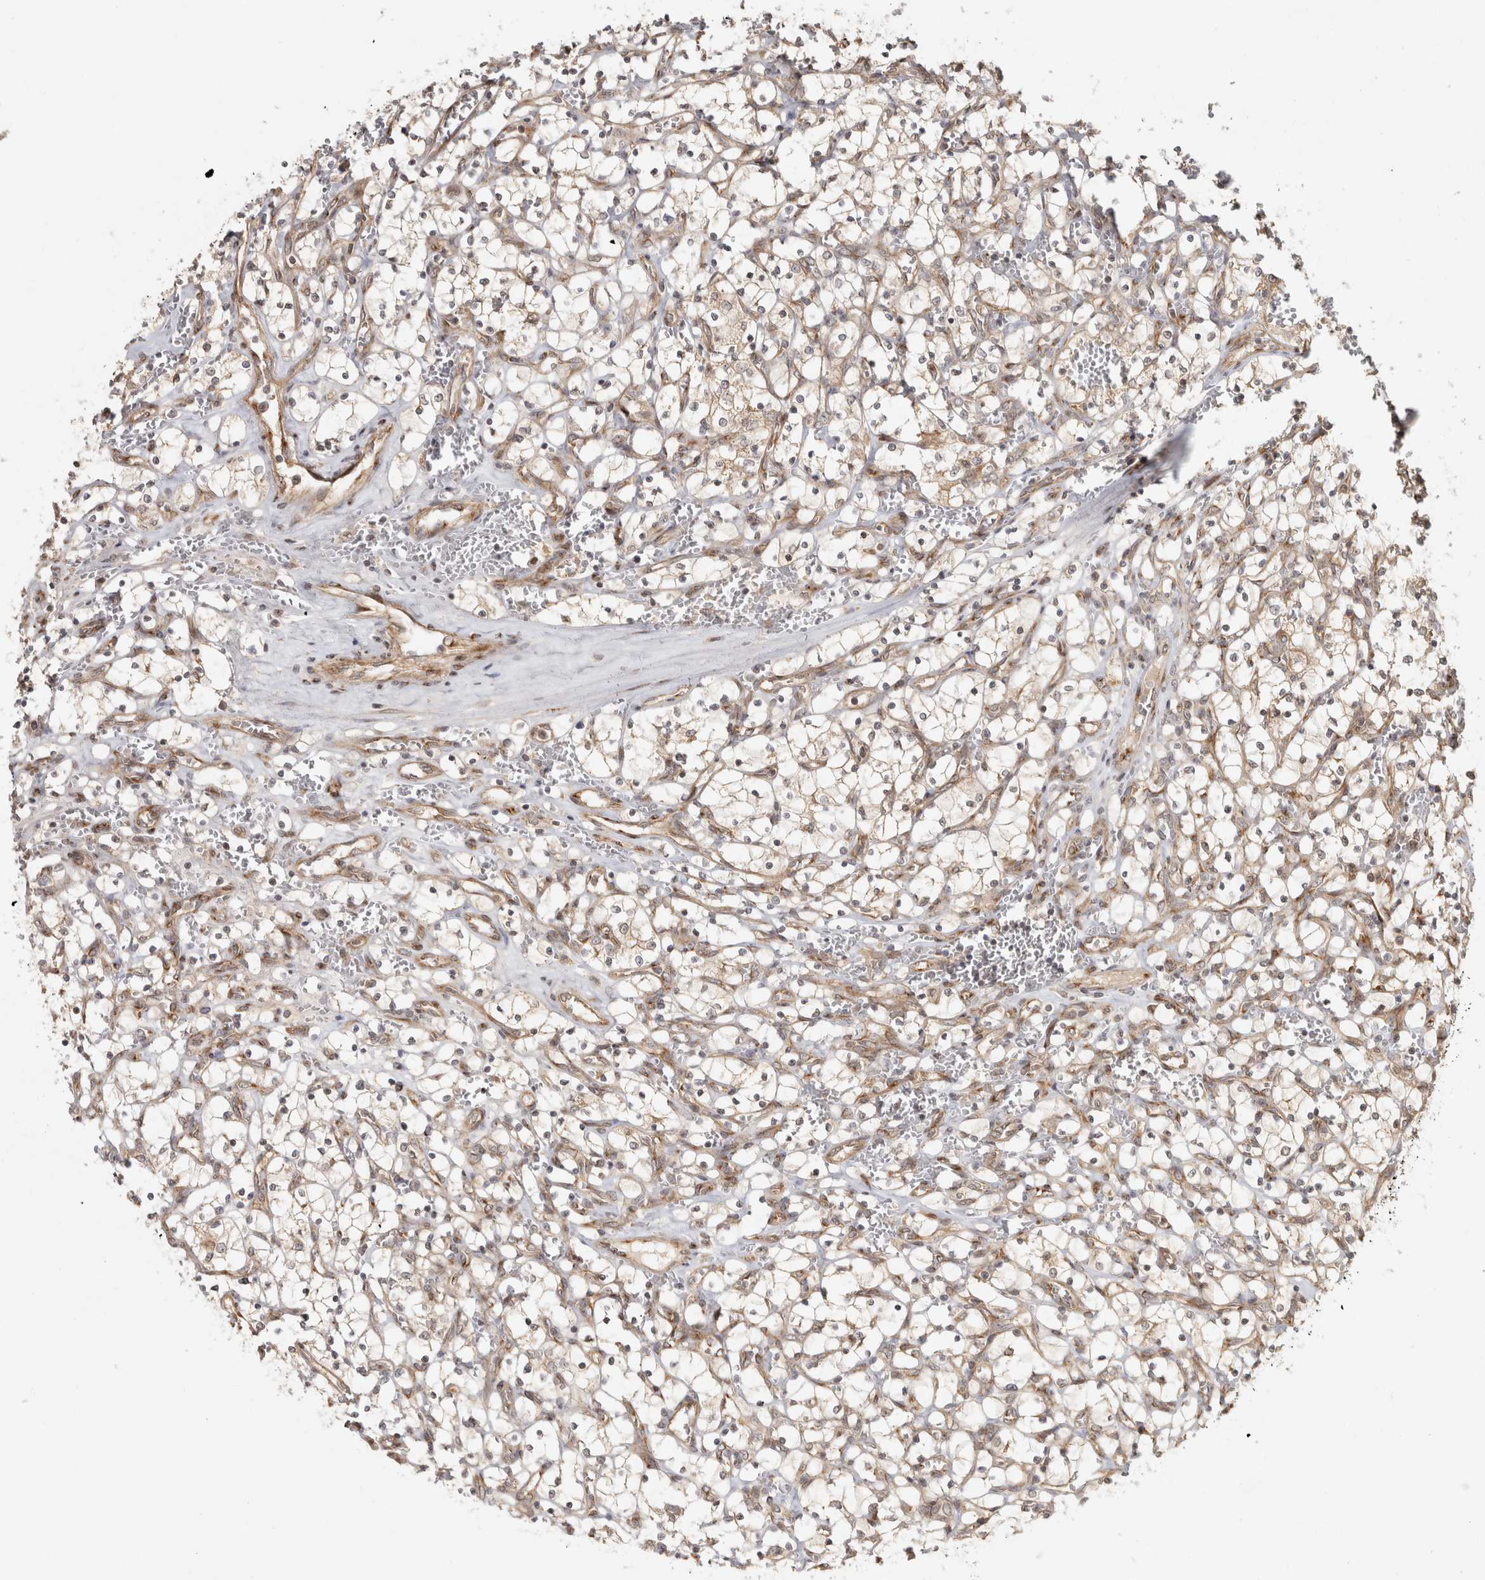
{"staining": {"intensity": "weak", "quantity": "<25%", "location": "cytoplasmic/membranous"}, "tissue": "renal cancer", "cell_type": "Tumor cells", "image_type": "cancer", "snomed": [{"axis": "morphology", "description": "Adenocarcinoma, NOS"}, {"axis": "topography", "description": "Kidney"}], "caption": "The image displays no staining of tumor cells in renal cancer (adenocarcinoma).", "gene": "CAMSAP2", "patient": {"sex": "female", "age": 69}}